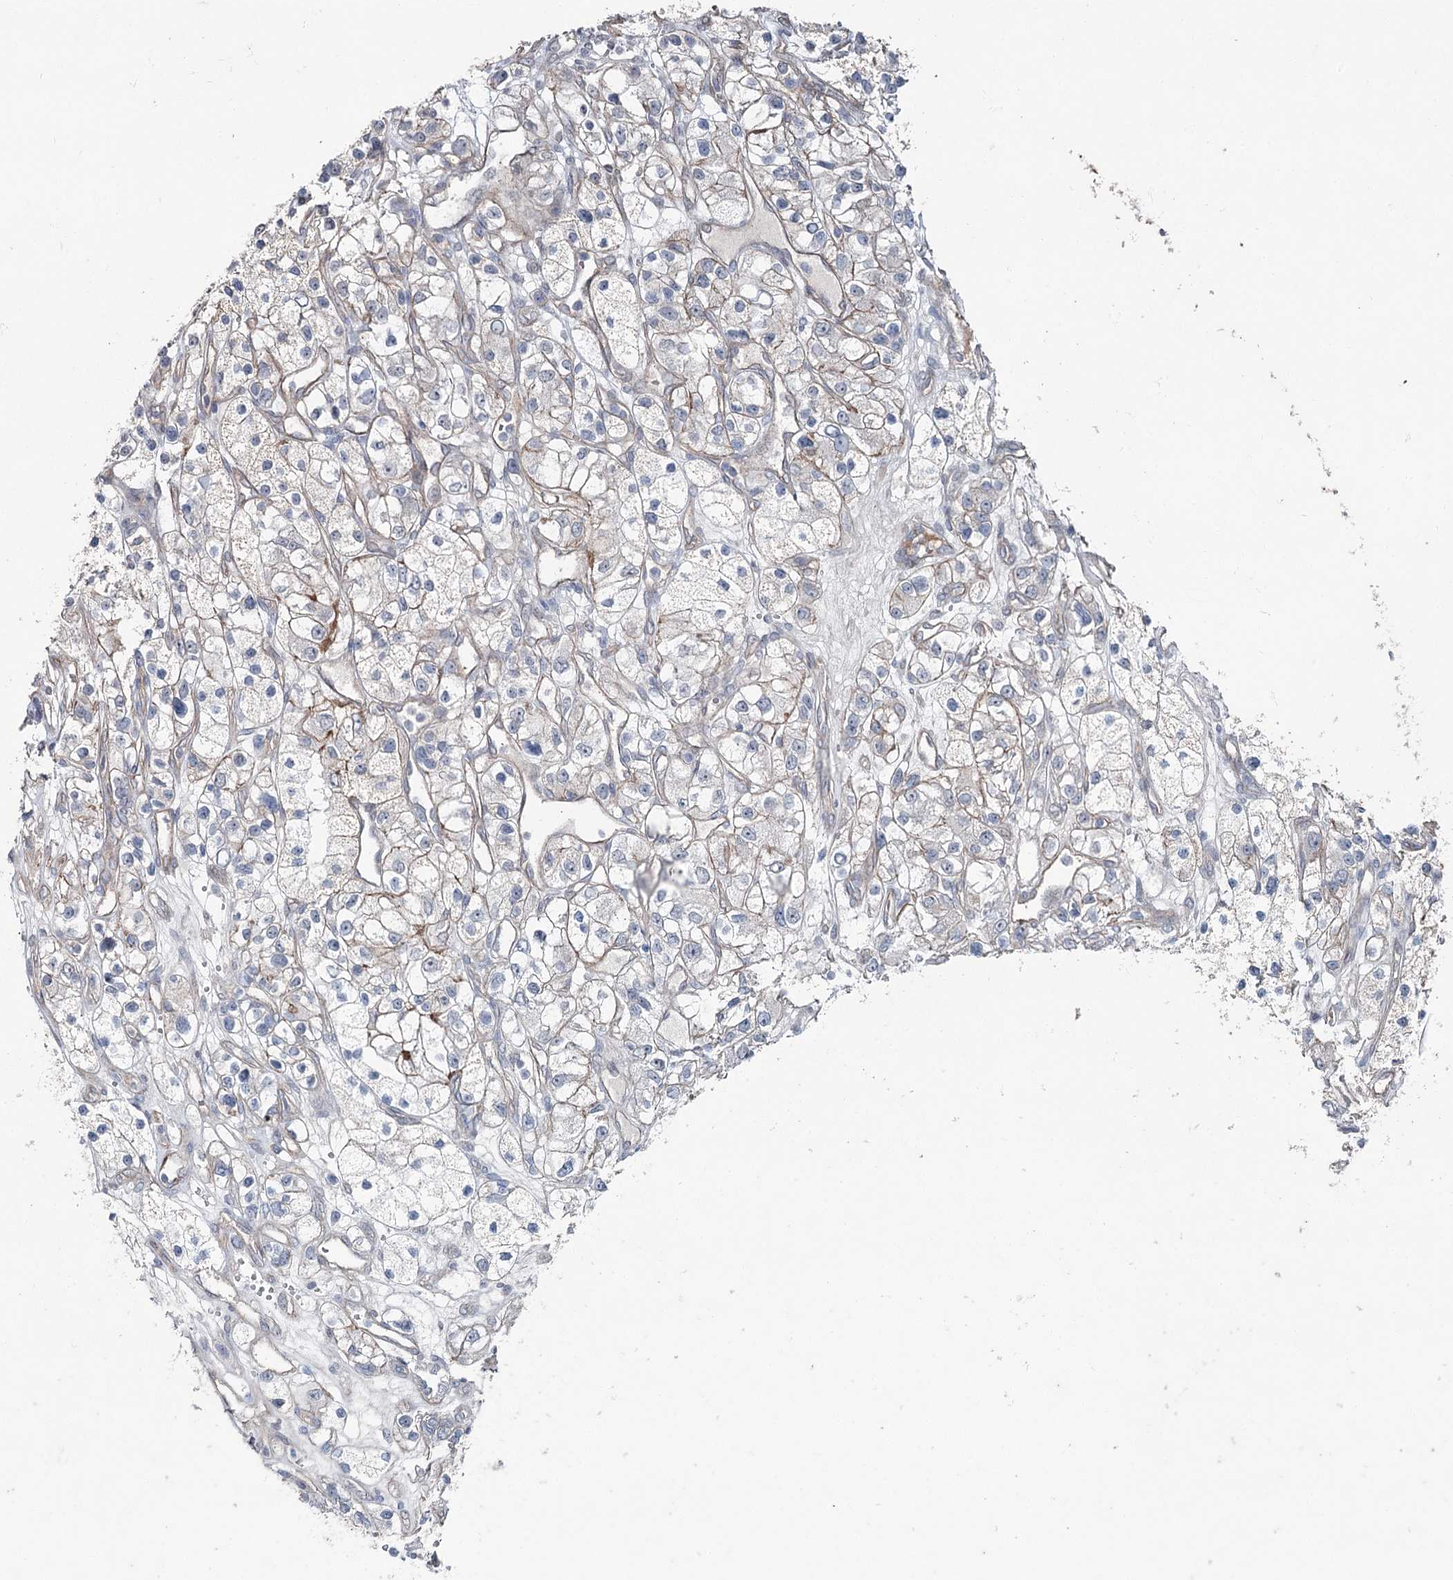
{"staining": {"intensity": "moderate", "quantity": "25%-75%", "location": "cytoplasmic/membranous"}, "tissue": "renal cancer", "cell_type": "Tumor cells", "image_type": "cancer", "snomed": [{"axis": "morphology", "description": "Adenocarcinoma, NOS"}, {"axis": "topography", "description": "Kidney"}], "caption": "Human renal cancer (adenocarcinoma) stained with a brown dye shows moderate cytoplasmic/membranous positive positivity in about 25%-75% of tumor cells.", "gene": "FAM120B", "patient": {"sex": "female", "age": 57}}